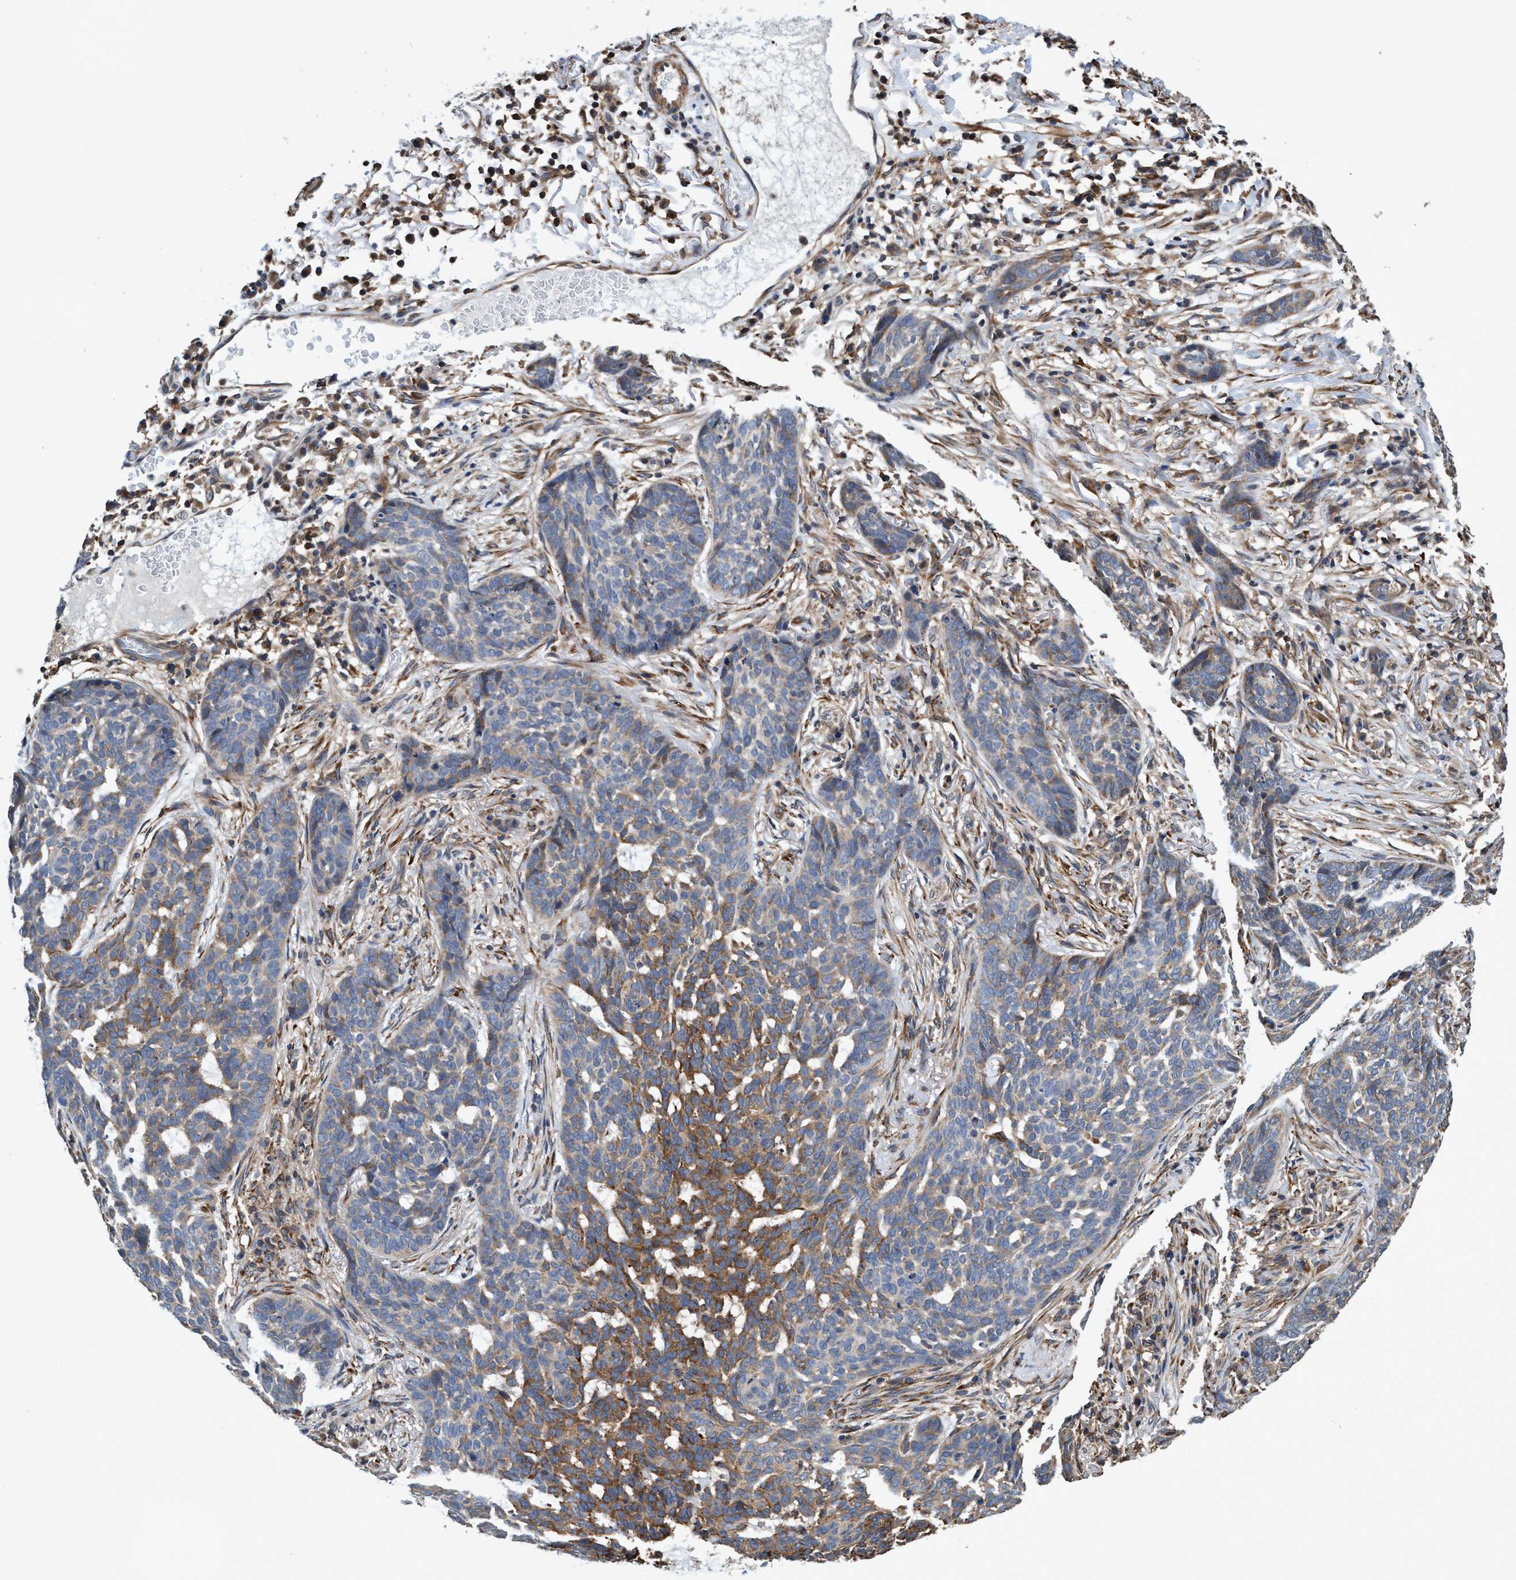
{"staining": {"intensity": "moderate", "quantity": "25%-75%", "location": "cytoplasmic/membranous"}, "tissue": "skin cancer", "cell_type": "Tumor cells", "image_type": "cancer", "snomed": [{"axis": "morphology", "description": "Basal cell carcinoma"}, {"axis": "topography", "description": "Skin"}], "caption": "The image reveals immunohistochemical staining of skin basal cell carcinoma. There is moderate cytoplasmic/membranous staining is seen in approximately 25%-75% of tumor cells.", "gene": "CALCOCO2", "patient": {"sex": "male", "age": 85}}